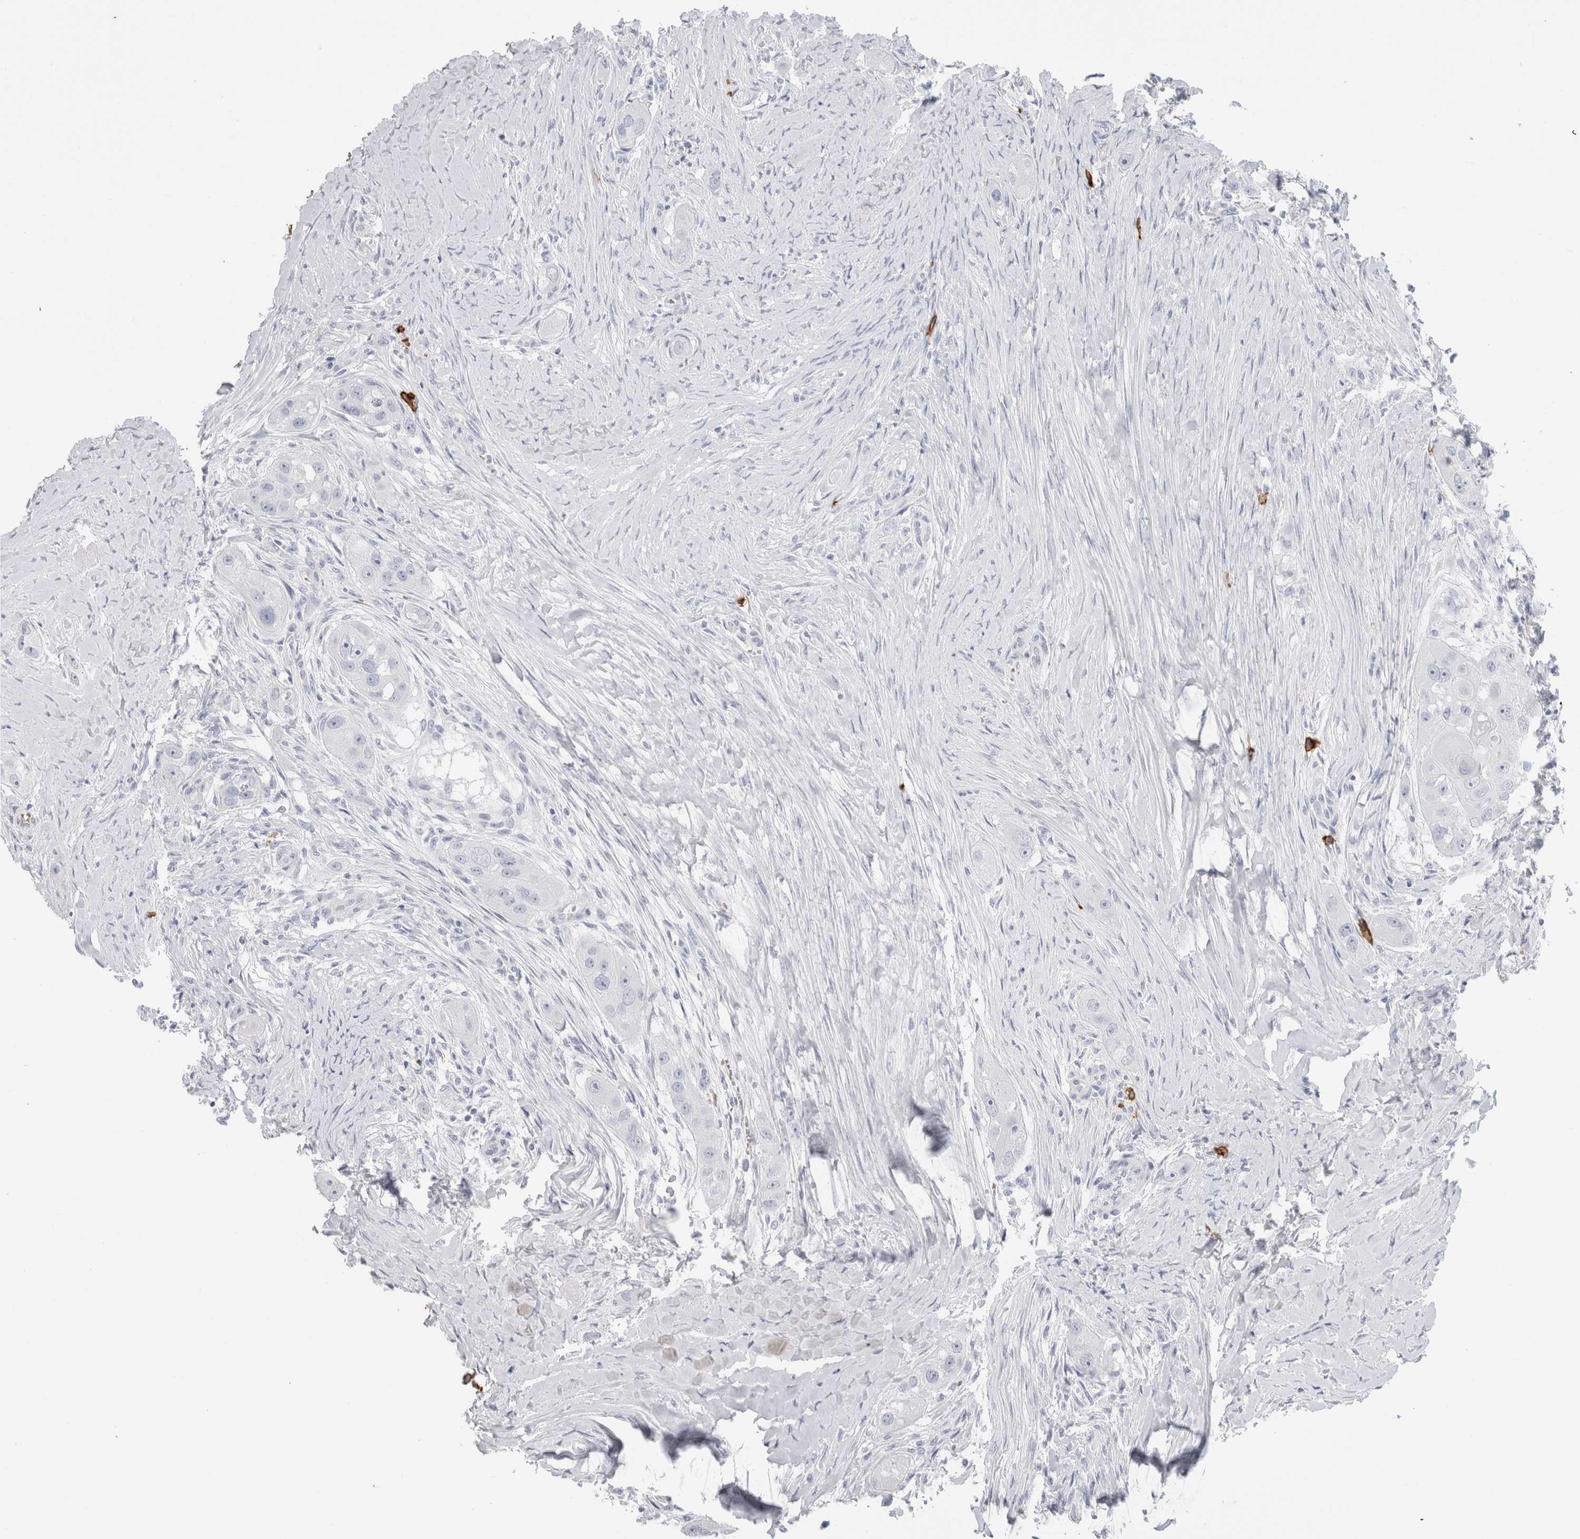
{"staining": {"intensity": "negative", "quantity": "none", "location": "none"}, "tissue": "head and neck cancer", "cell_type": "Tumor cells", "image_type": "cancer", "snomed": [{"axis": "morphology", "description": "Normal tissue, NOS"}, {"axis": "morphology", "description": "Squamous cell carcinoma, NOS"}, {"axis": "topography", "description": "Skeletal muscle"}, {"axis": "topography", "description": "Head-Neck"}], "caption": "DAB (3,3'-diaminobenzidine) immunohistochemical staining of human head and neck cancer demonstrates no significant expression in tumor cells.", "gene": "CD38", "patient": {"sex": "male", "age": 51}}